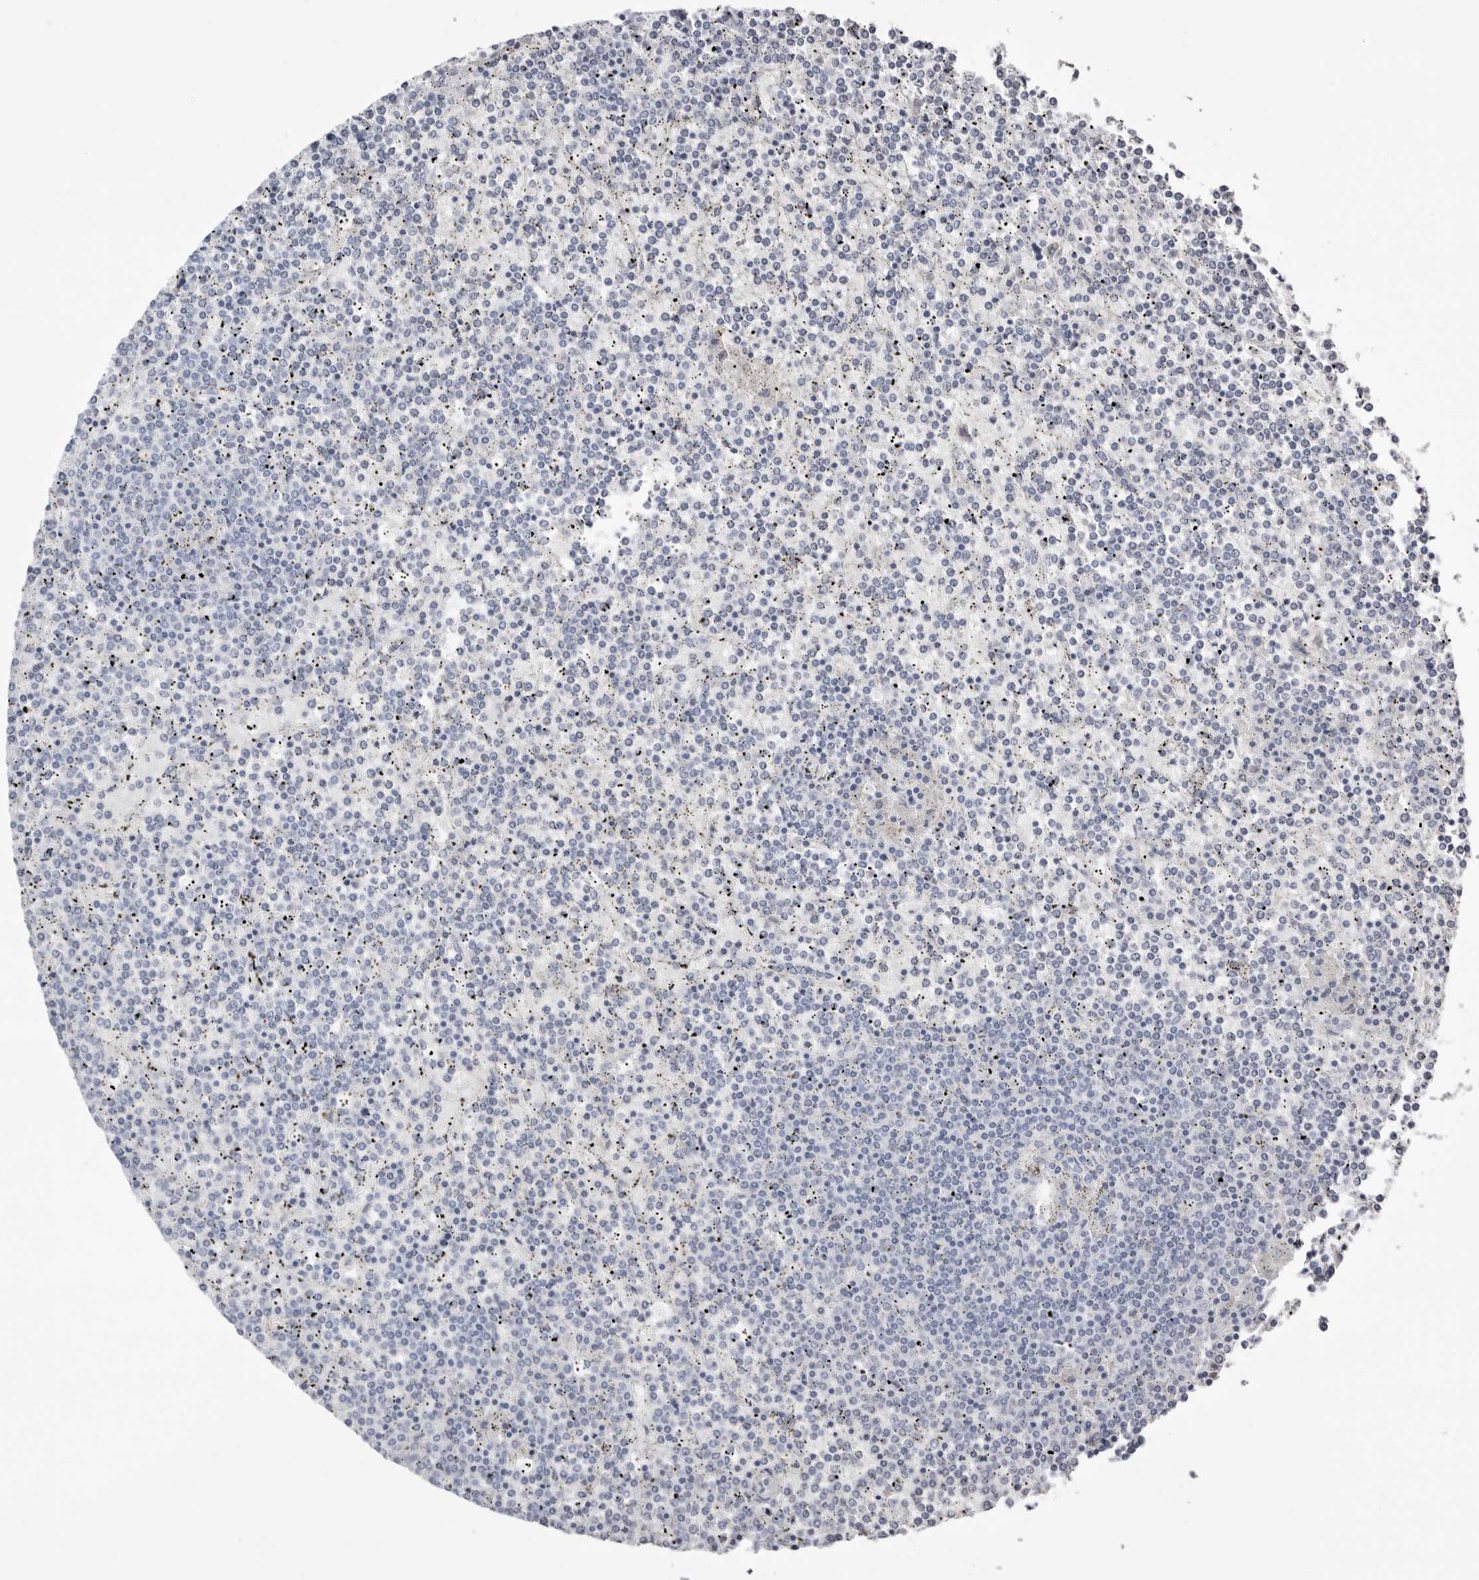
{"staining": {"intensity": "negative", "quantity": "none", "location": "none"}, "tissue": "lymphoma", "cell_type": "Tumor cells", "image_type": "cancer", "snomed": [{"axis": "morphology", "description": "Malignant lymphoma, non-Hodgkin's type, Low grade"}, {"axis": "topography", "description": "Spleen"}], "caption": "Malignant lymphoma, non-Hodgkin's type (low-grade) was stained to show a protein in brown. There is no significant staining in tumor cells. (DAB immunohistochemistry, high magnification).", "gene": "LPO", "patient": {"sex": "female", "age": 19}}